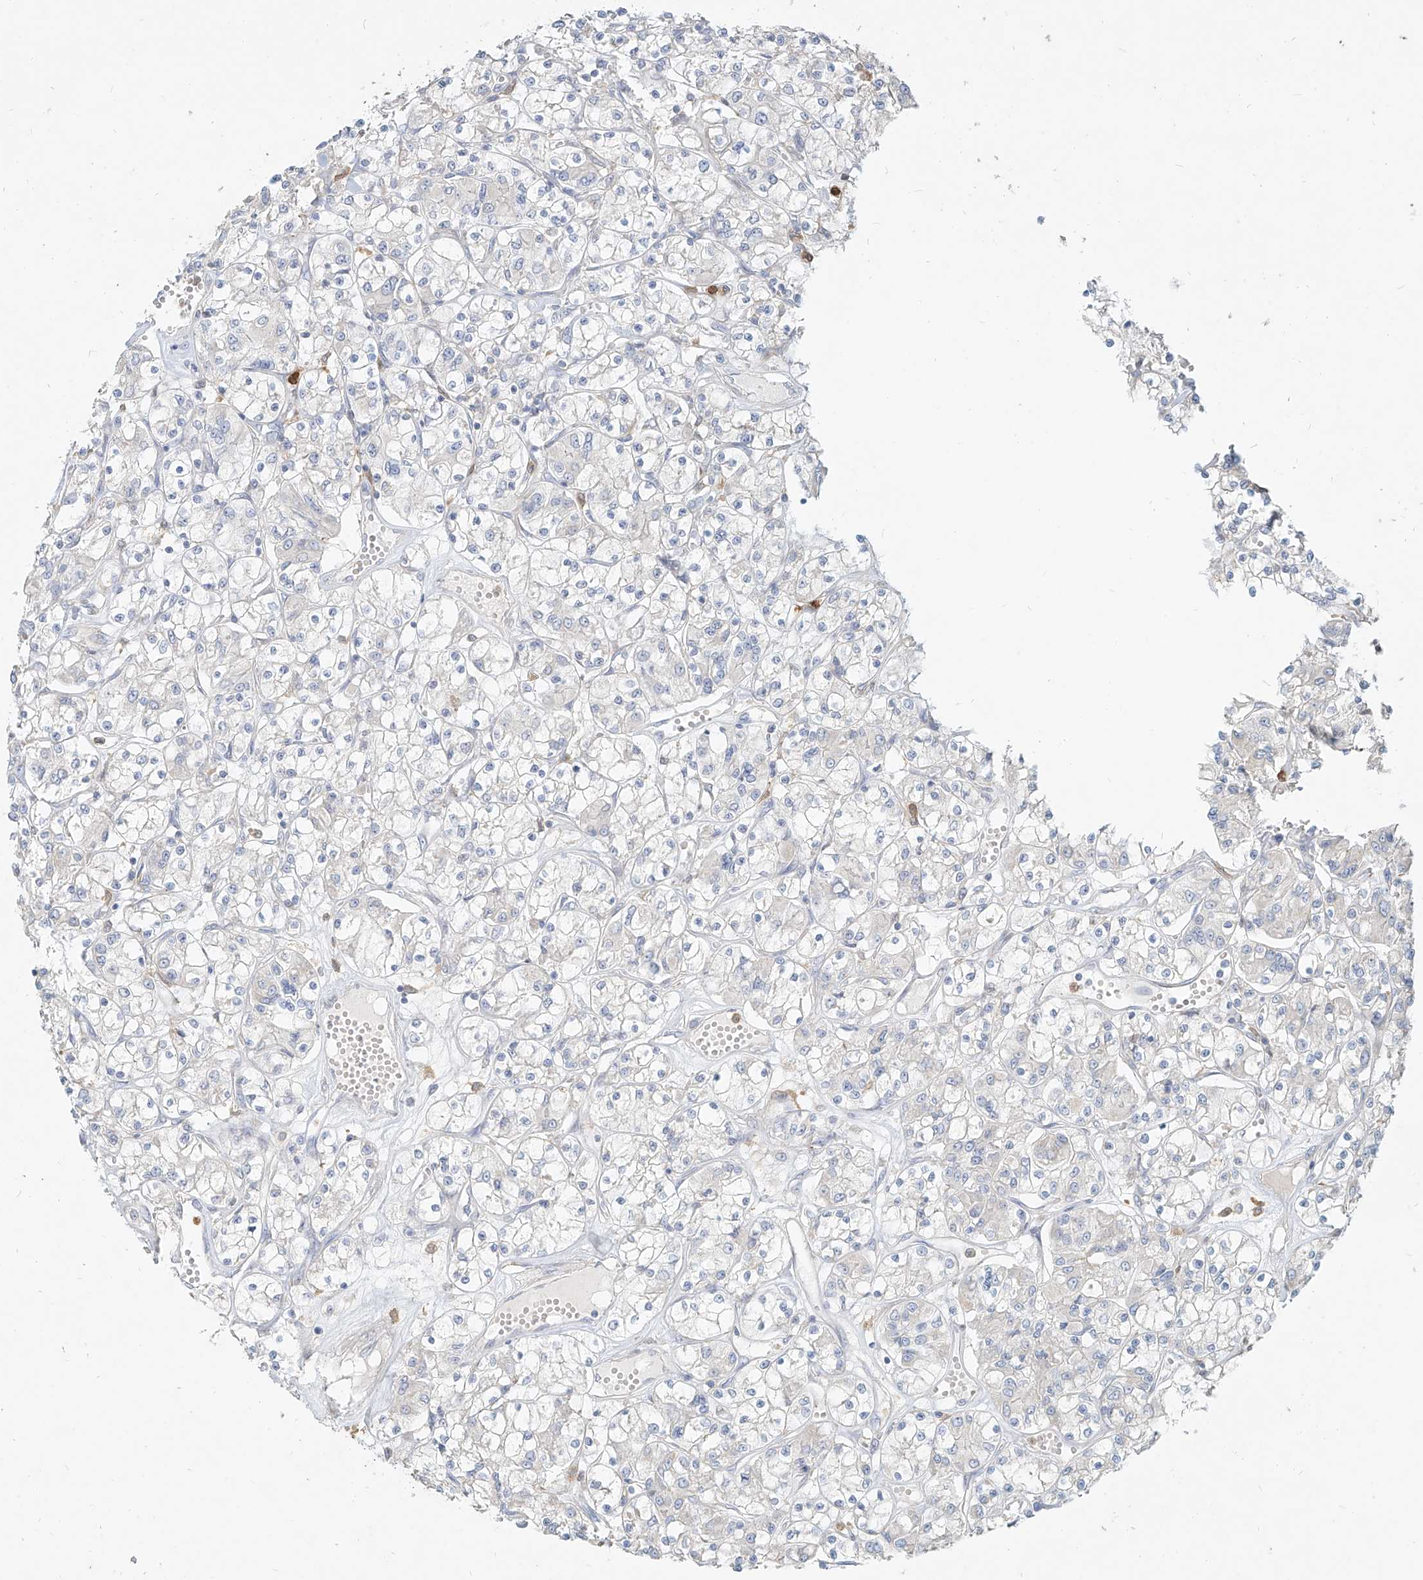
{"staining": {"intensity": "negative", "quantity": "none", "location": "none"}, "tissue": "renal cancer", "cell_type": "Tumor cells", "image_type": "cancer", "snomed": [{"axis": "morphology", "description": "Adenocarcinoma, NOS"}, {"axis": "topography", "description": "Kidney"}], "caption": "Renal cancer stained for a protein using immunohistochemistry exhibits no staining tumor cells.", "gene": "PGD", "patient": {"sex": "female", "age": 59}}